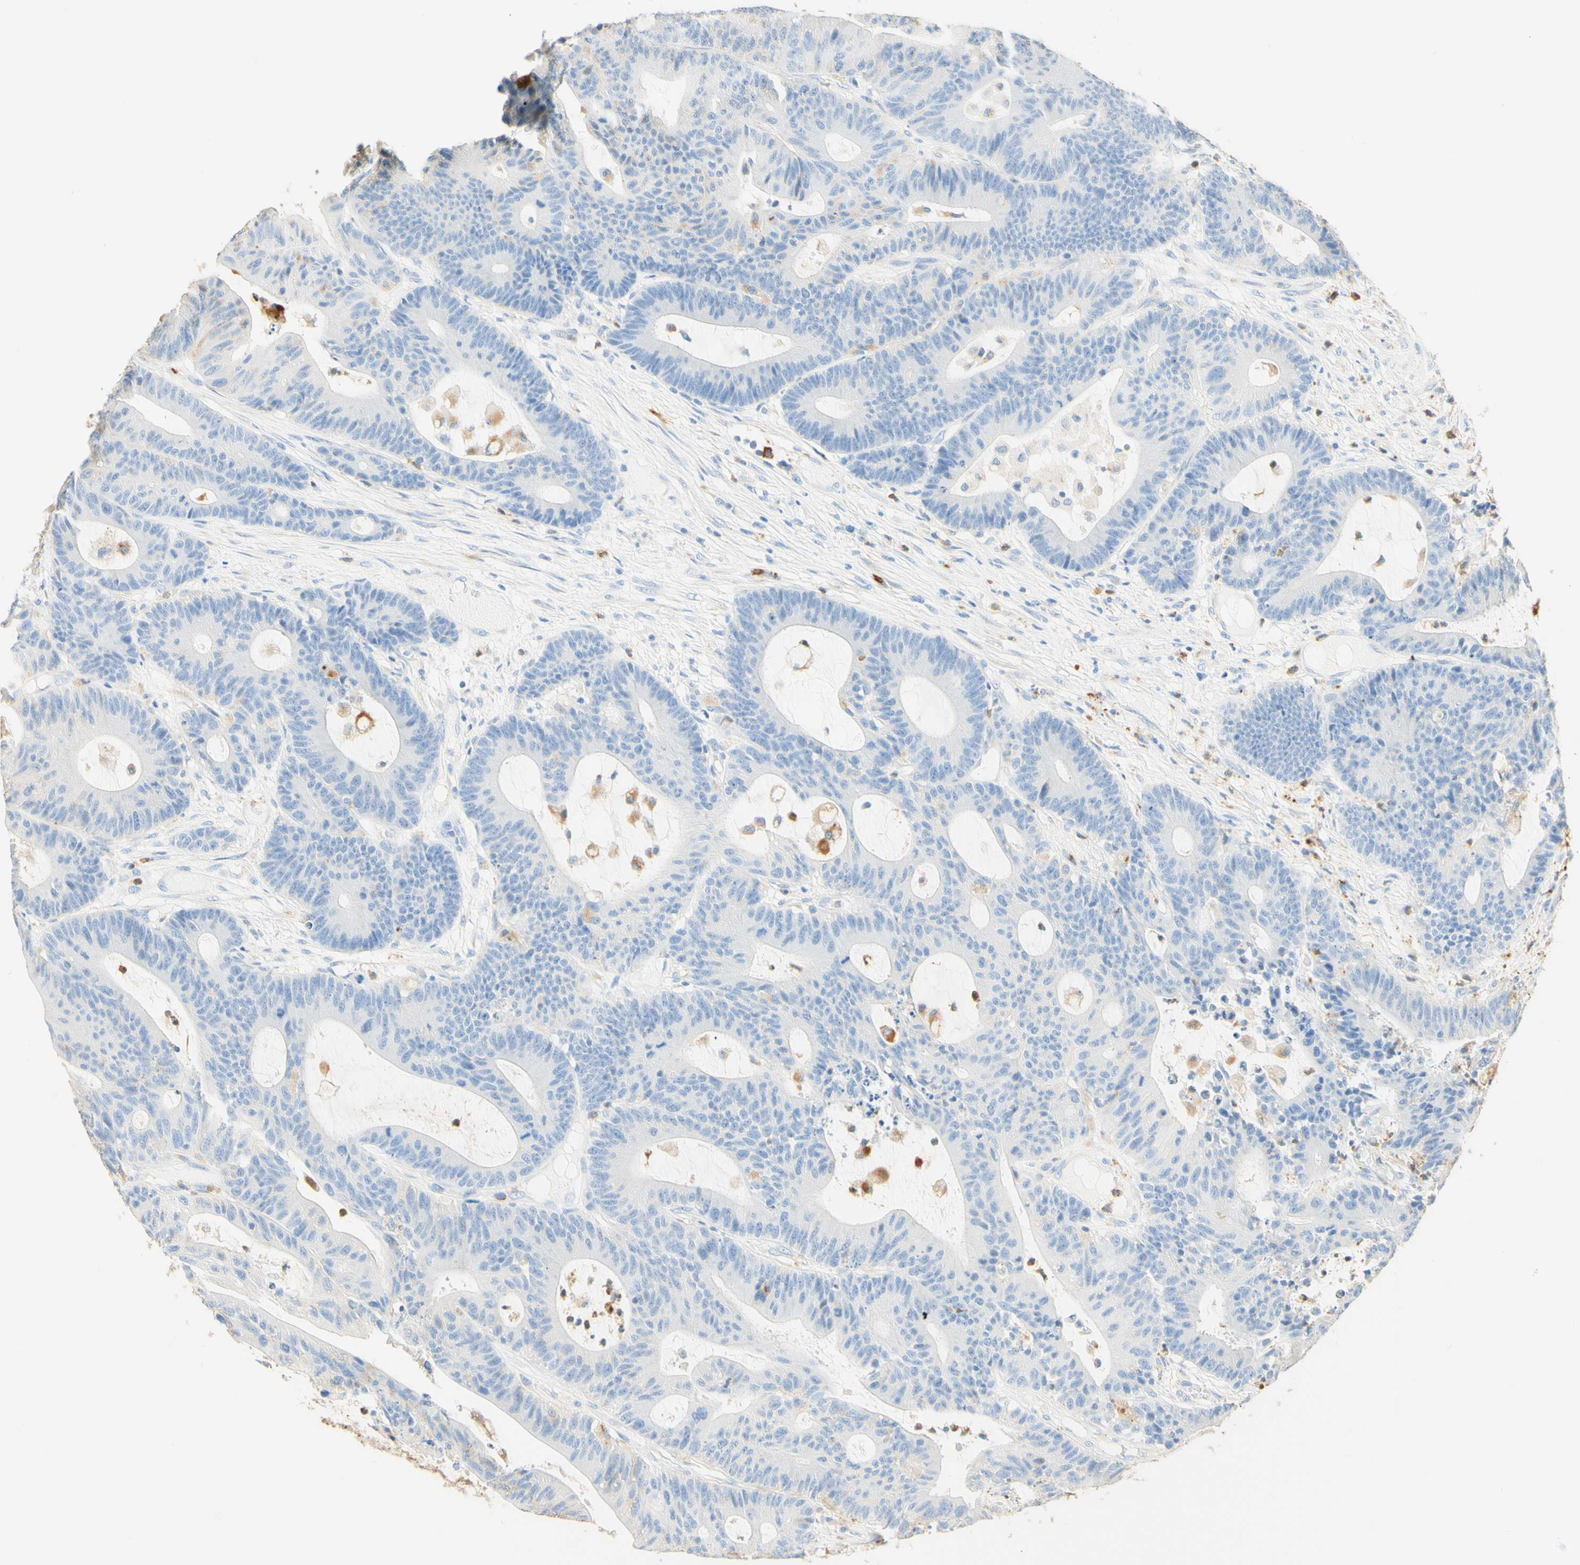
{"staining": {"intensity": "negative", "quantity": "none", "location": "none"}, "tissue": "colorectal cancer", "cell_type": "Tumor cells", "image_type": "cancer", "snomed": [{"axis": "morphology", "description": "Adenocarcinoma, NOS"}, {"axis": "topography", "description": "Colon"}], "caption": "The histopathology image exhibits no significant expression in tumor cells of colorectal cancer (adenocarcinoma).", "gene": "CD63", "patient": {"sex": "female", "age": 84}}